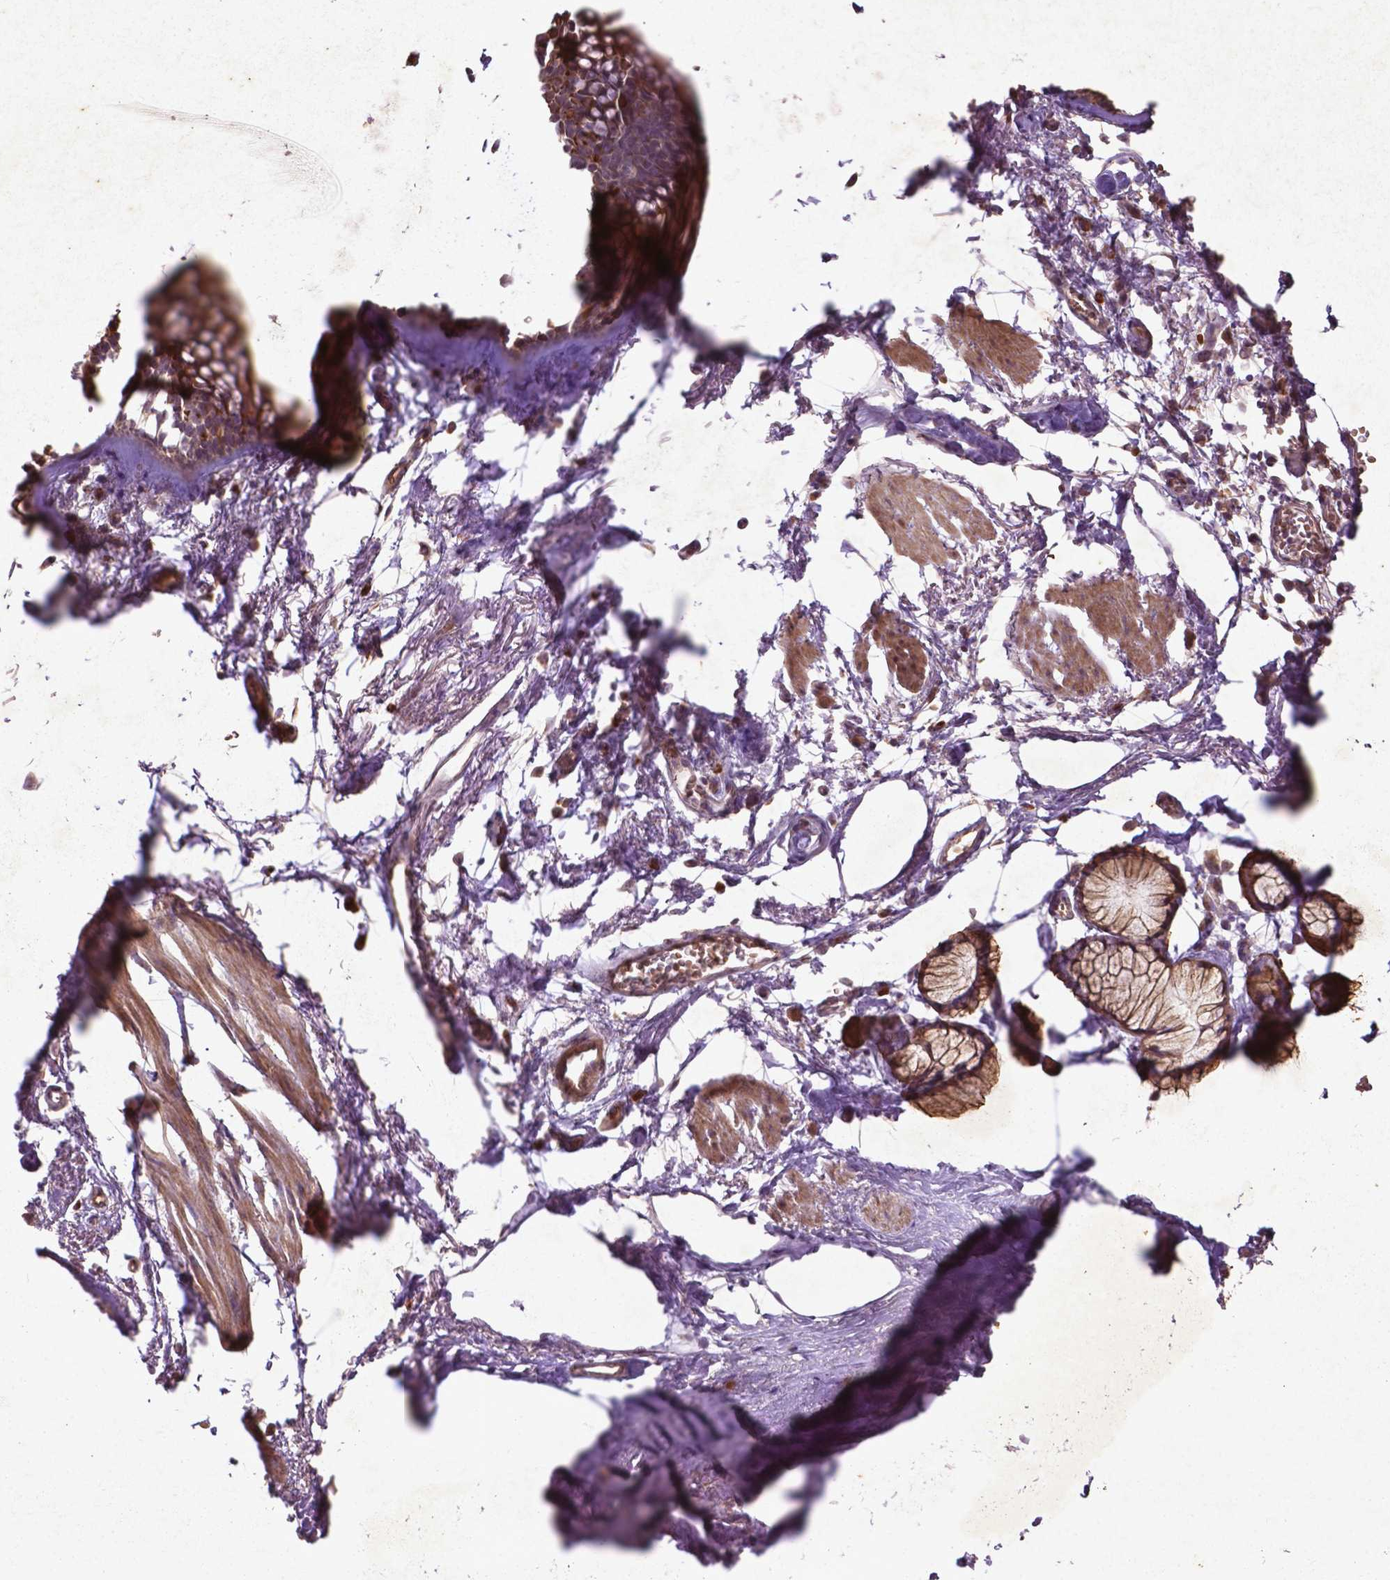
{"staining": {"intensity": "negative", "quantity": "none", "location": "none"}, "tissue": "soft tissue", "cell_type": "Fibroblasts", "image_type": "normal", "snomed": [{"axis": "morphology", "description": "Normal tissue, NOS"}, {"axis": "topography", "description": "Cartilage tissue"}, {"axis": "topography", "description": "Bronchus"}], "caption": "Histopathology image shows no significant protein expression in fibroblasts of normal soft tissue. The staining was performed using DAB (3,3'-diaminobenzidine) to visualize the protein expression in brown, while the nuclei were stained in blue with hematoxylin (Magnification: 20x).", "gene": "COQ2", "patient": {"sex": "female", "age": 79}}